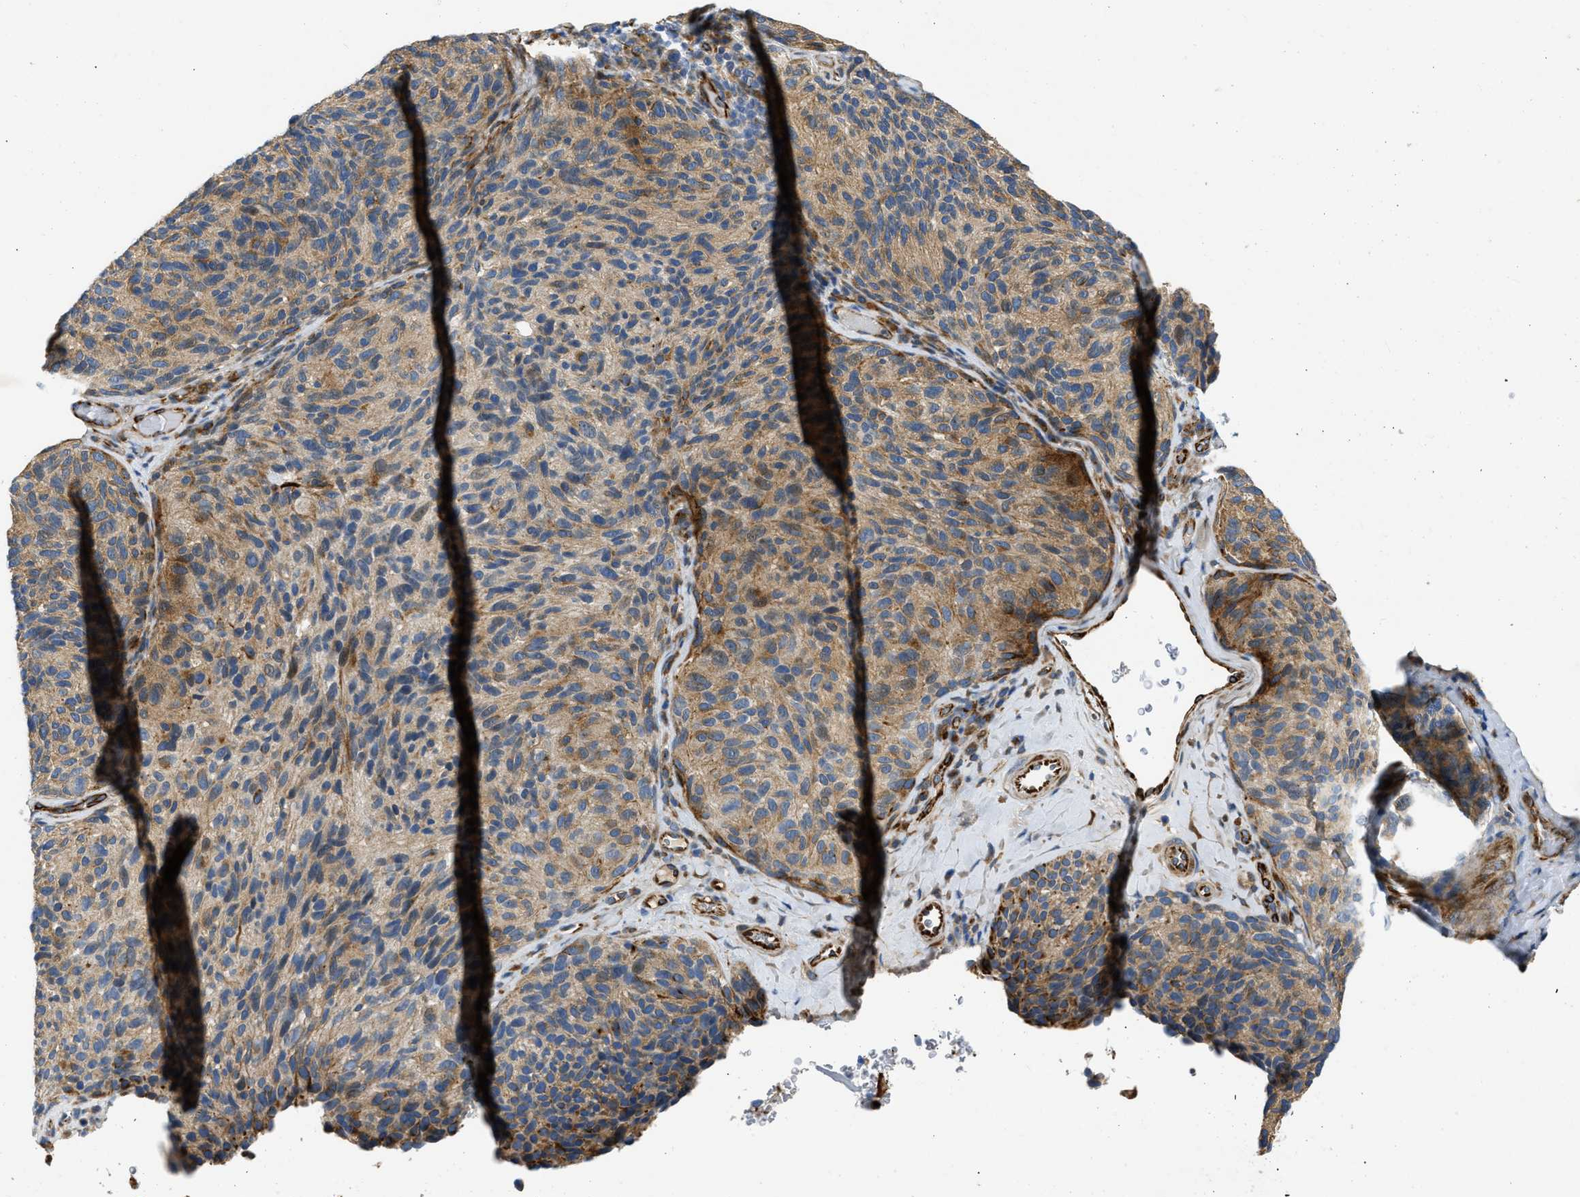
{"staining": {"intensity": "moderate", "quantity": ">75%", "location": "cytoplasmic/membranous"}, "tissue": "melanoma", "cell_type": "Tumor cells", "image_type": "cancer", "snomed": [{"axis": "morphology", "description": "Malignant melanoma, NOS"}, {"axis": "topography", "description": "Skin"}], "caption": "This photomicrograph demonstrates immunohistochemistry (IHC) staining of human malignant melanoma, with medium moderate cytoplasmic/membranous positivity in about >75% of tumor cells.", "gene": "ULK4", "patient": {"sex": "female", "age": 73}}